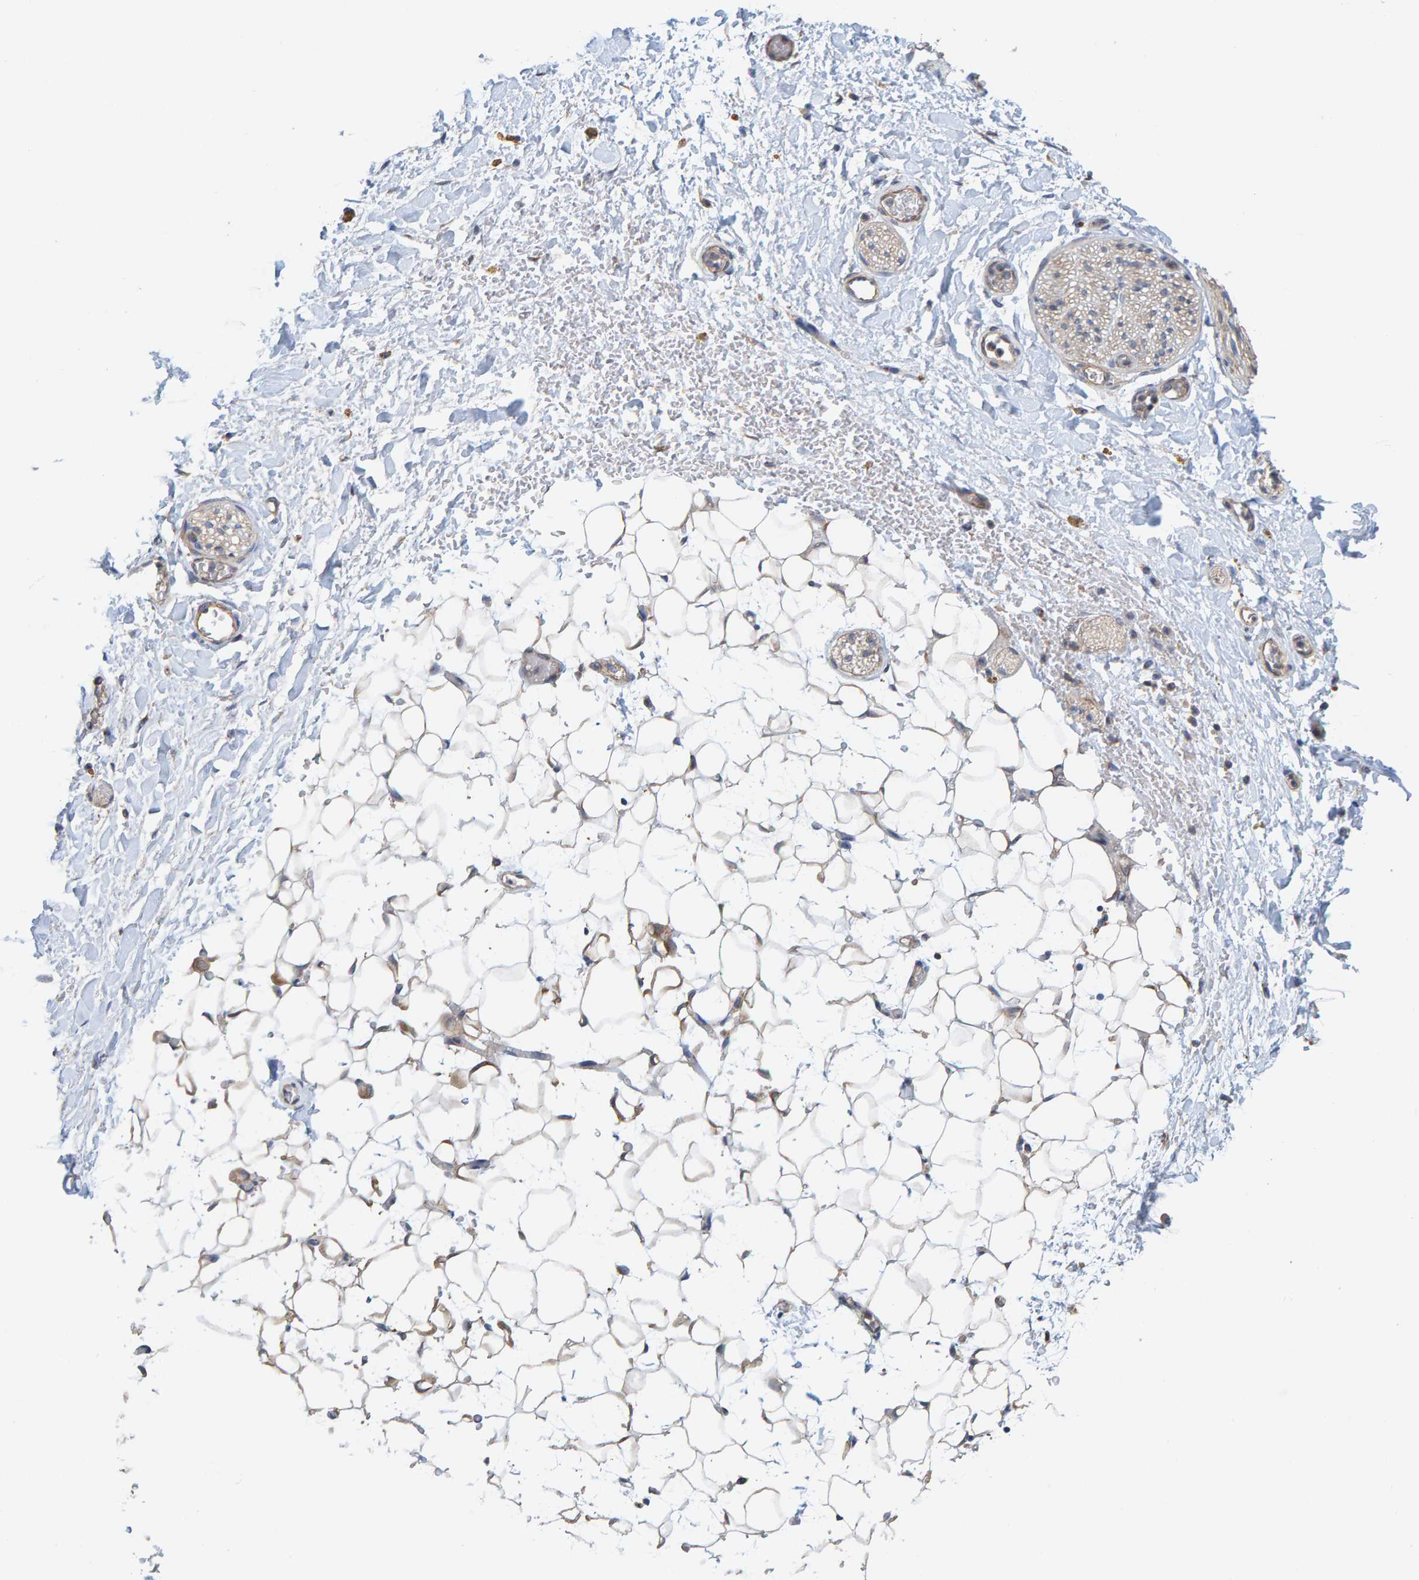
{"staining": {"intensity": "moderate", "quantity": "25%-75%", "location": "cytoplasmic/membranous"}, "tissue": "adipose tissue", "cell_type": "Adipocytes", "image_type": "normal", "snomed": [{"axis": "morphology", "description": "Normal tissue, NOS"}, {"axis": "topography", "description": "Kidney"}, {"axis": "topography", "description": "Peripheral nerve tissue"}], "caption": "The micrograph shows staining of normal adipose tissue, revealing moderate cytoplasmic/membranous protein staining (brown color) within adipocytes. Using DAB (brown) and hematoxylin (blue) stains, captured at high magnification using brightfield microscopy.", "gene": "UBAP1", "patient": {"sex": "male", "age": 7}}